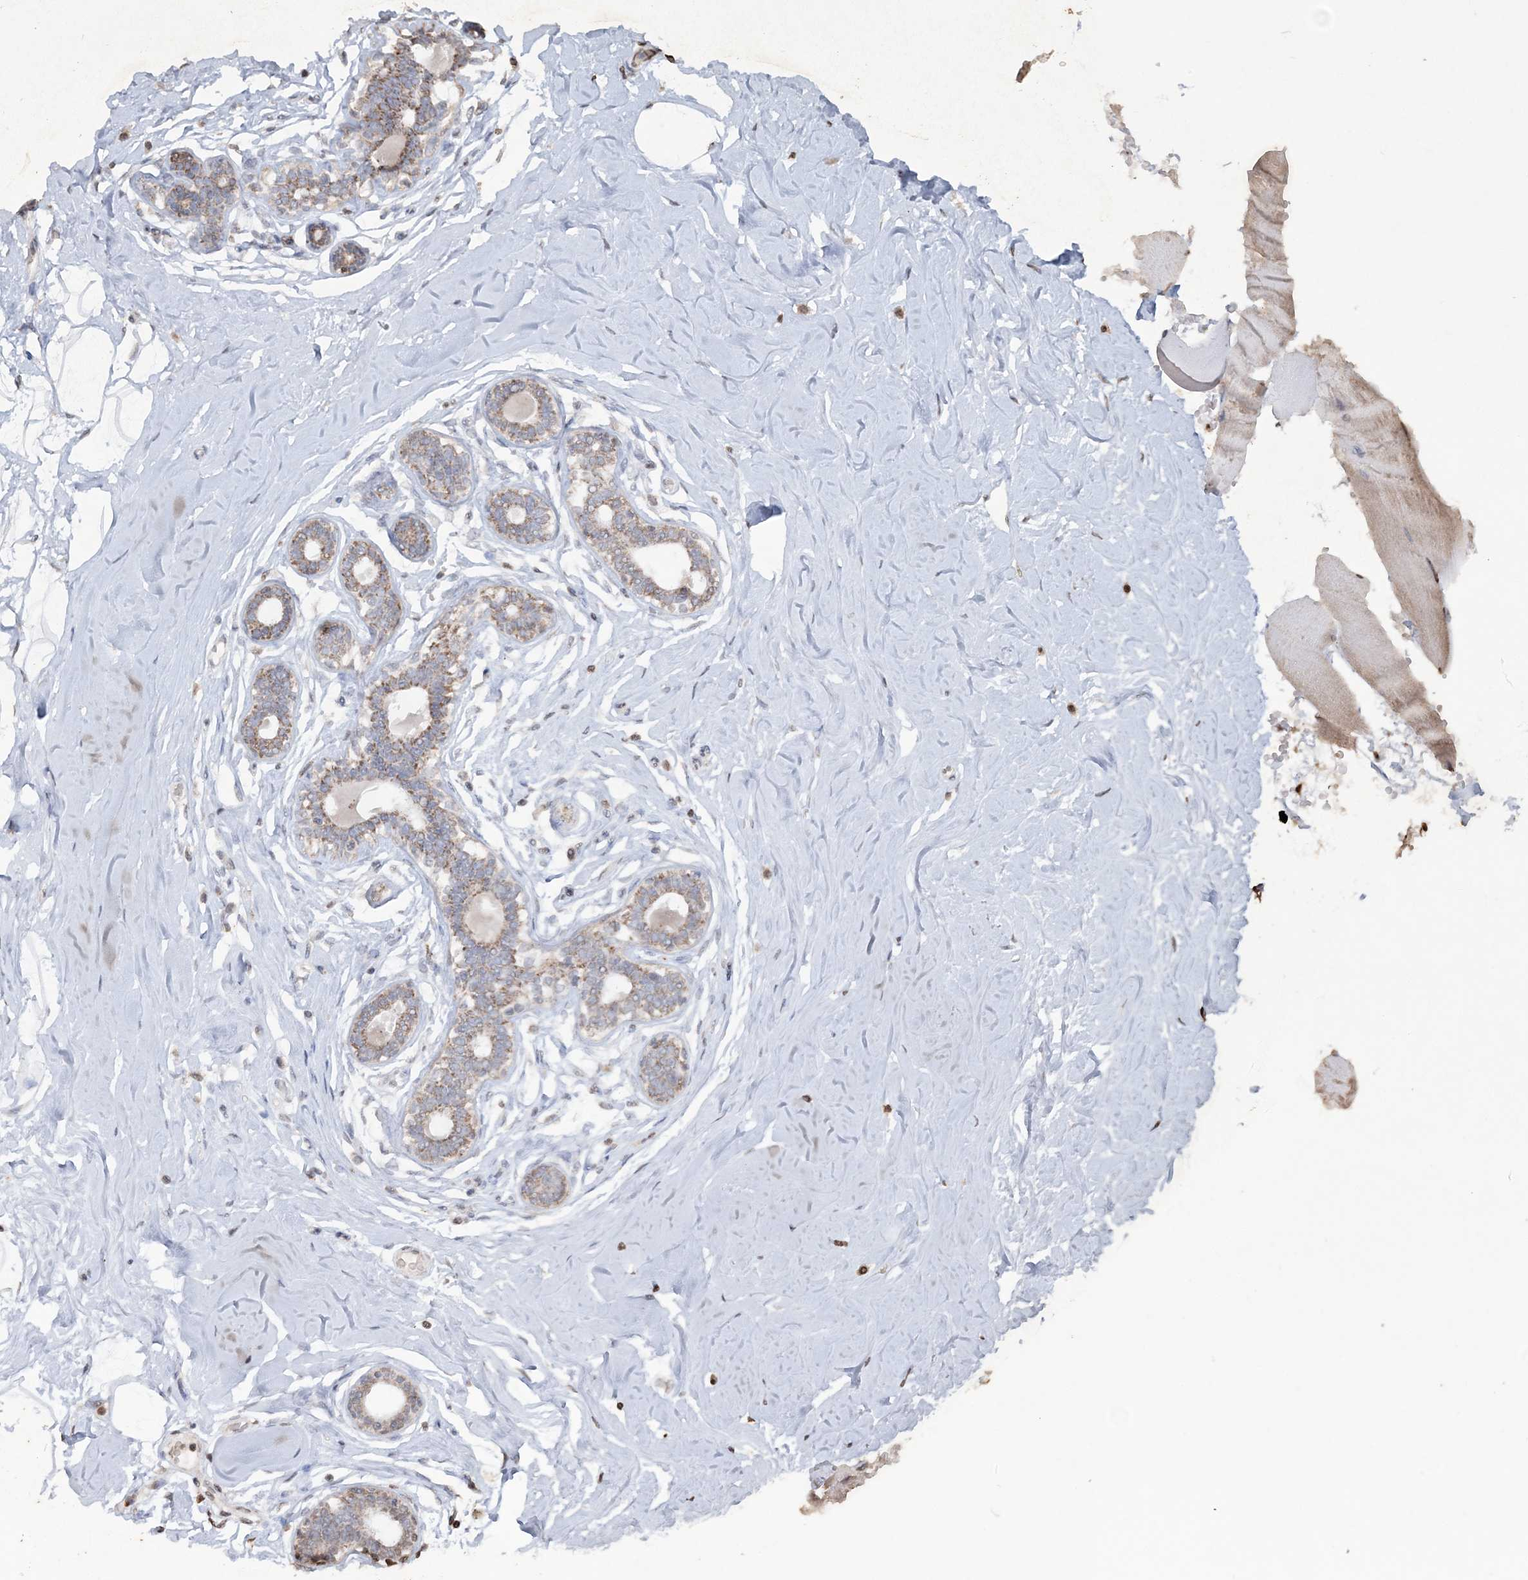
{"staining": {"intensity": "negative", "quantity": "none", "location": "none"}, "tissue": "breast", "cell_type": "Adipocytes", "image_type": "normal", "snomed": [{"axis": "morphology", "description": "Normal tissue, NOS"}, {"axis": "morphology", "description": "Adenoma, NOS"}, {"axis": "topography", "description": "Breast"}], "caption": "Immunohistochemical staining of benign breast exhibits no significant expression in adipocytes. (Immunohistochemistry (ihc), brightfield microscopy, high magnification).", "gene": "TTC7A", "patient": {"sex": "female", "age": 23}}